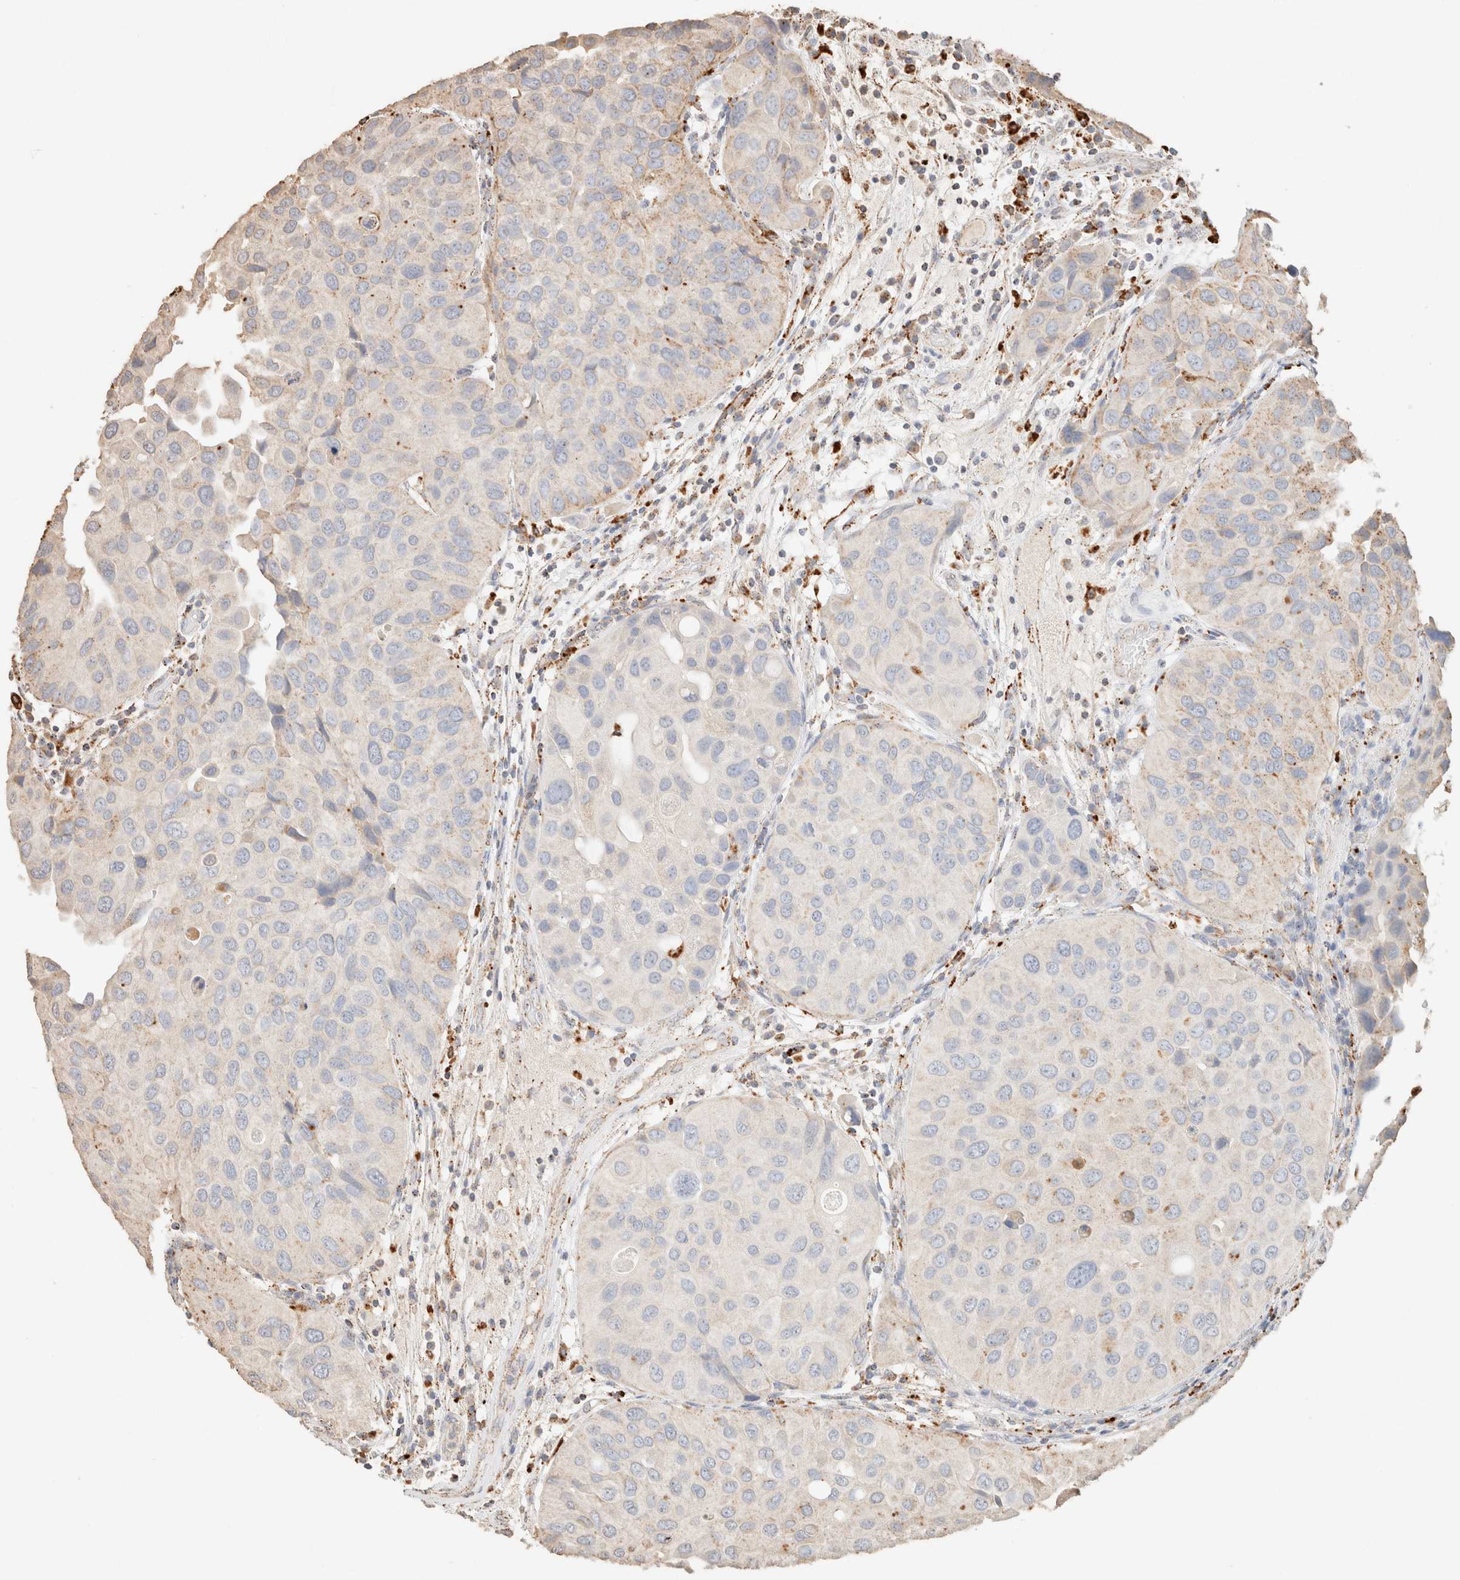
{"staining": {"intensity": "weak", "quantity": "<25%", "location": "cytoplasmic/membranous"}, "tissue": "urothelial cancer", "cell_type": "Tumor cells", "image_type": "cancer", "snomed": [{"axis": "morphology", "description": "Urothelial carcinoma, High grade"}, {"axis": "topography", "description": "Urinary bladder"}], "caption": "Tumor cells are negative for brown protein staining in urothelial cancer.", "gene": "CTSC", "patient": {"sex": "female", "age": 64}}